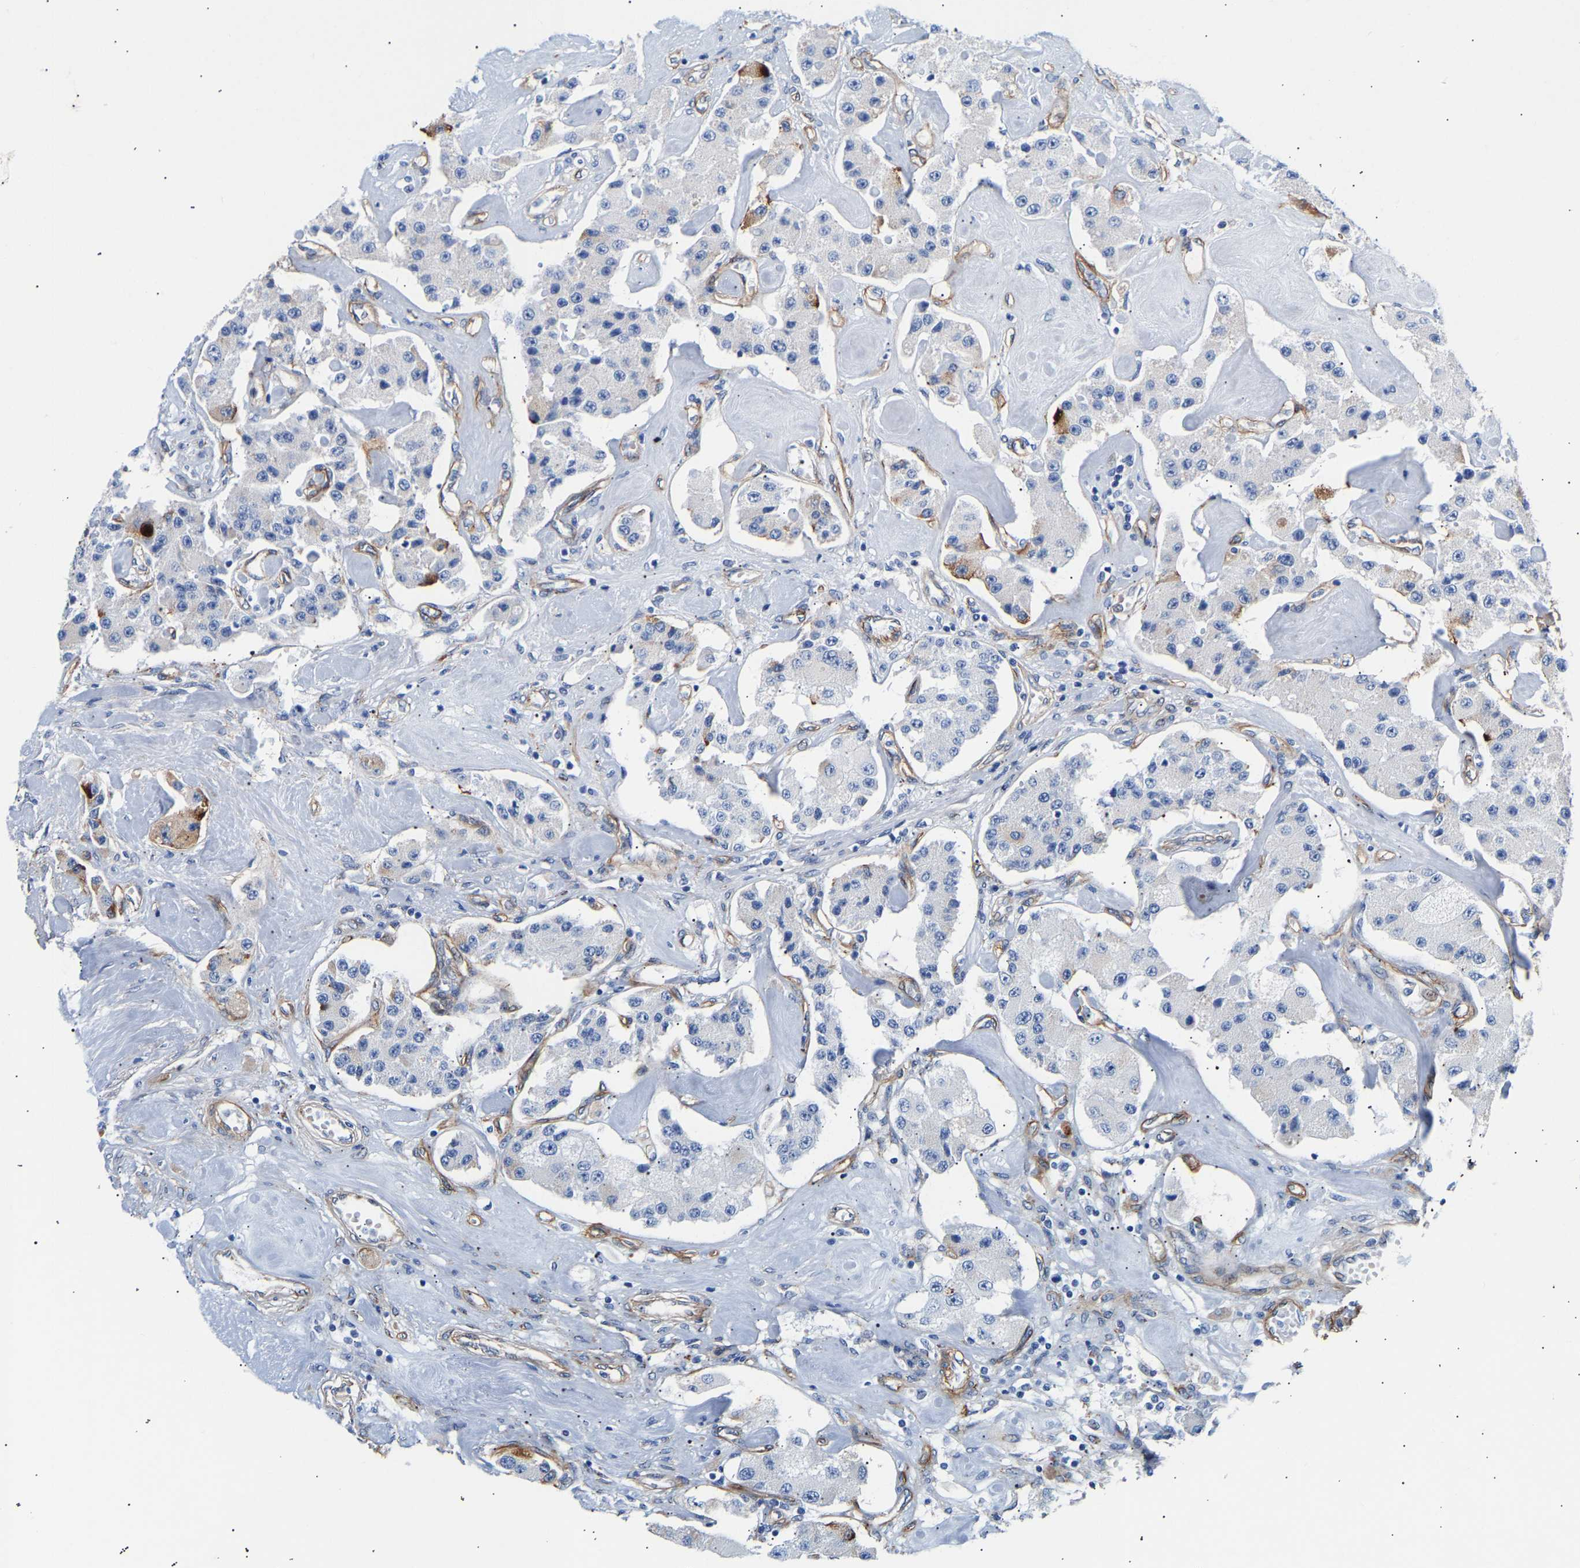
{"staining": {"intensity": "negative", "quantity": "none", "location": "none"}, "tissue": "carcinoid", "cell_type": "Tumor cells", "image_type": "cancer", "snomed": [{"axis": "morphology", "description": "Carcinoid, malignant, NOS"}, {"axis": "topography", "description": "Pancreas"}], "caption": "IHC photomicrograph of neoplastic tissue: human carcinoid stained with DAB (3,3'-diaminobenzidine) reveals no significant protein expression in tumor cells.", "gene": "IGFBP7", "patient": {"sex": "male", "age": 41}}